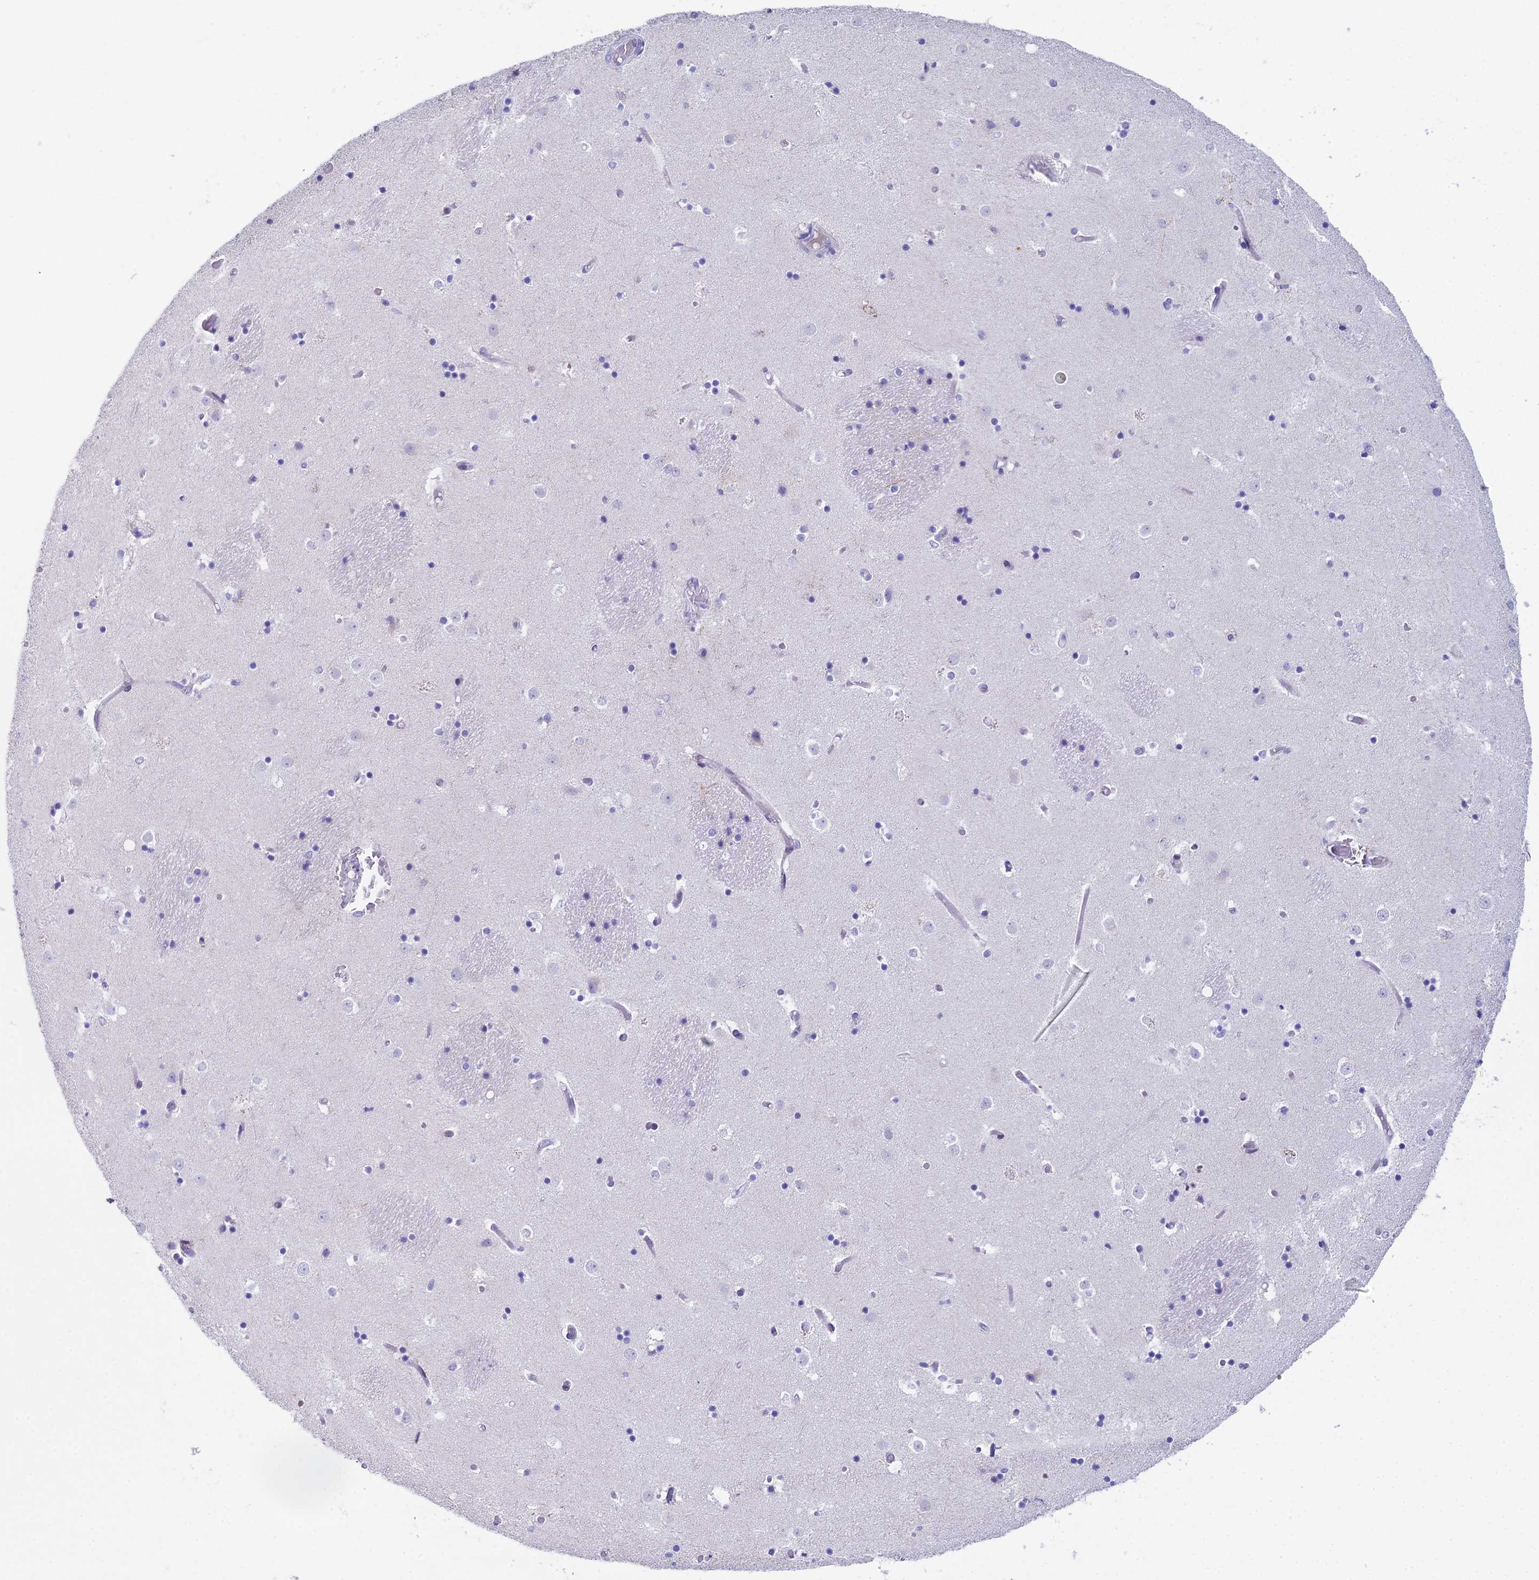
{"staining": {"intensity": "negative", "quantity": "none", "location": "none"}, "tissue": "caudate", "cell_type": "Glial cells", "image_type": "normal", "snomed": [{"axis": "morphology", "description": "Normal tissue, NOS"}, {"axis": "topography", "description": "Lateral ventricle wall"}], "caption": "The immunohistochemistry (IHC) micrograph has no significant staining in glial cells of caudate.", "gene": "CC2D2A", "patient": {"sex": "female", "age": 52}}